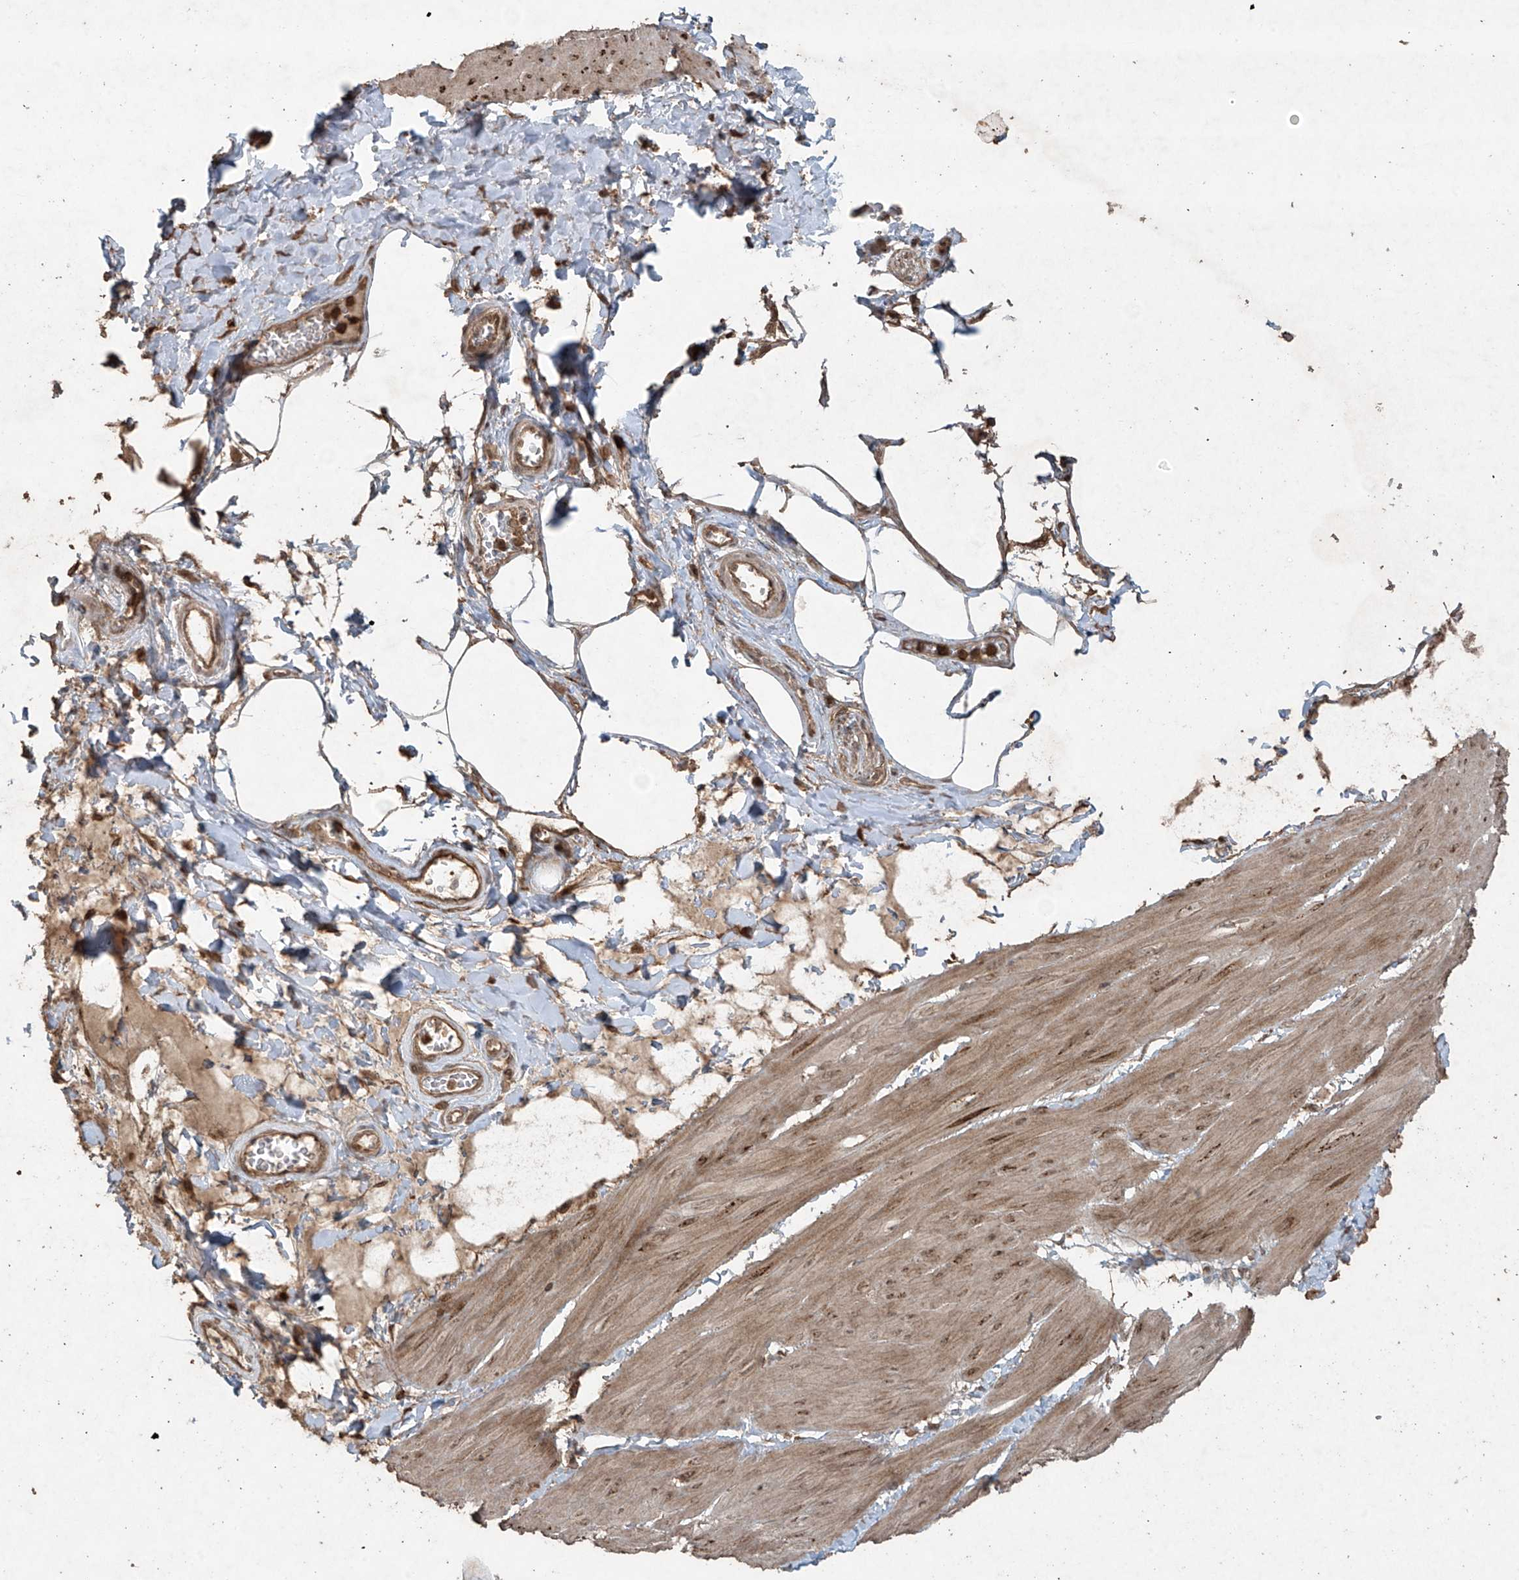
{"staining": {"intensity": "moderate", "quantity": ">75%", "location": "cytoplasmic/membranous,nuclear"}, "tissue": "smooth muscle", "cell_type": "Smooth muscle cells", "image_type": "normal", "snomed": [{"axis": "morphology", "description": "Urothelial carcinoma, High grade"}, {"axis": "topography", "description": "Urinary bladder"}], "caption": "Smooth muscle stained for a protein (brown) demonstrates moderate cytoplasmic/membranous,nuclear positive expression in about >75% of smooth muscle cells.", "gene": "PGPEP1", "patient": {"sex": "male", "age": 46}}